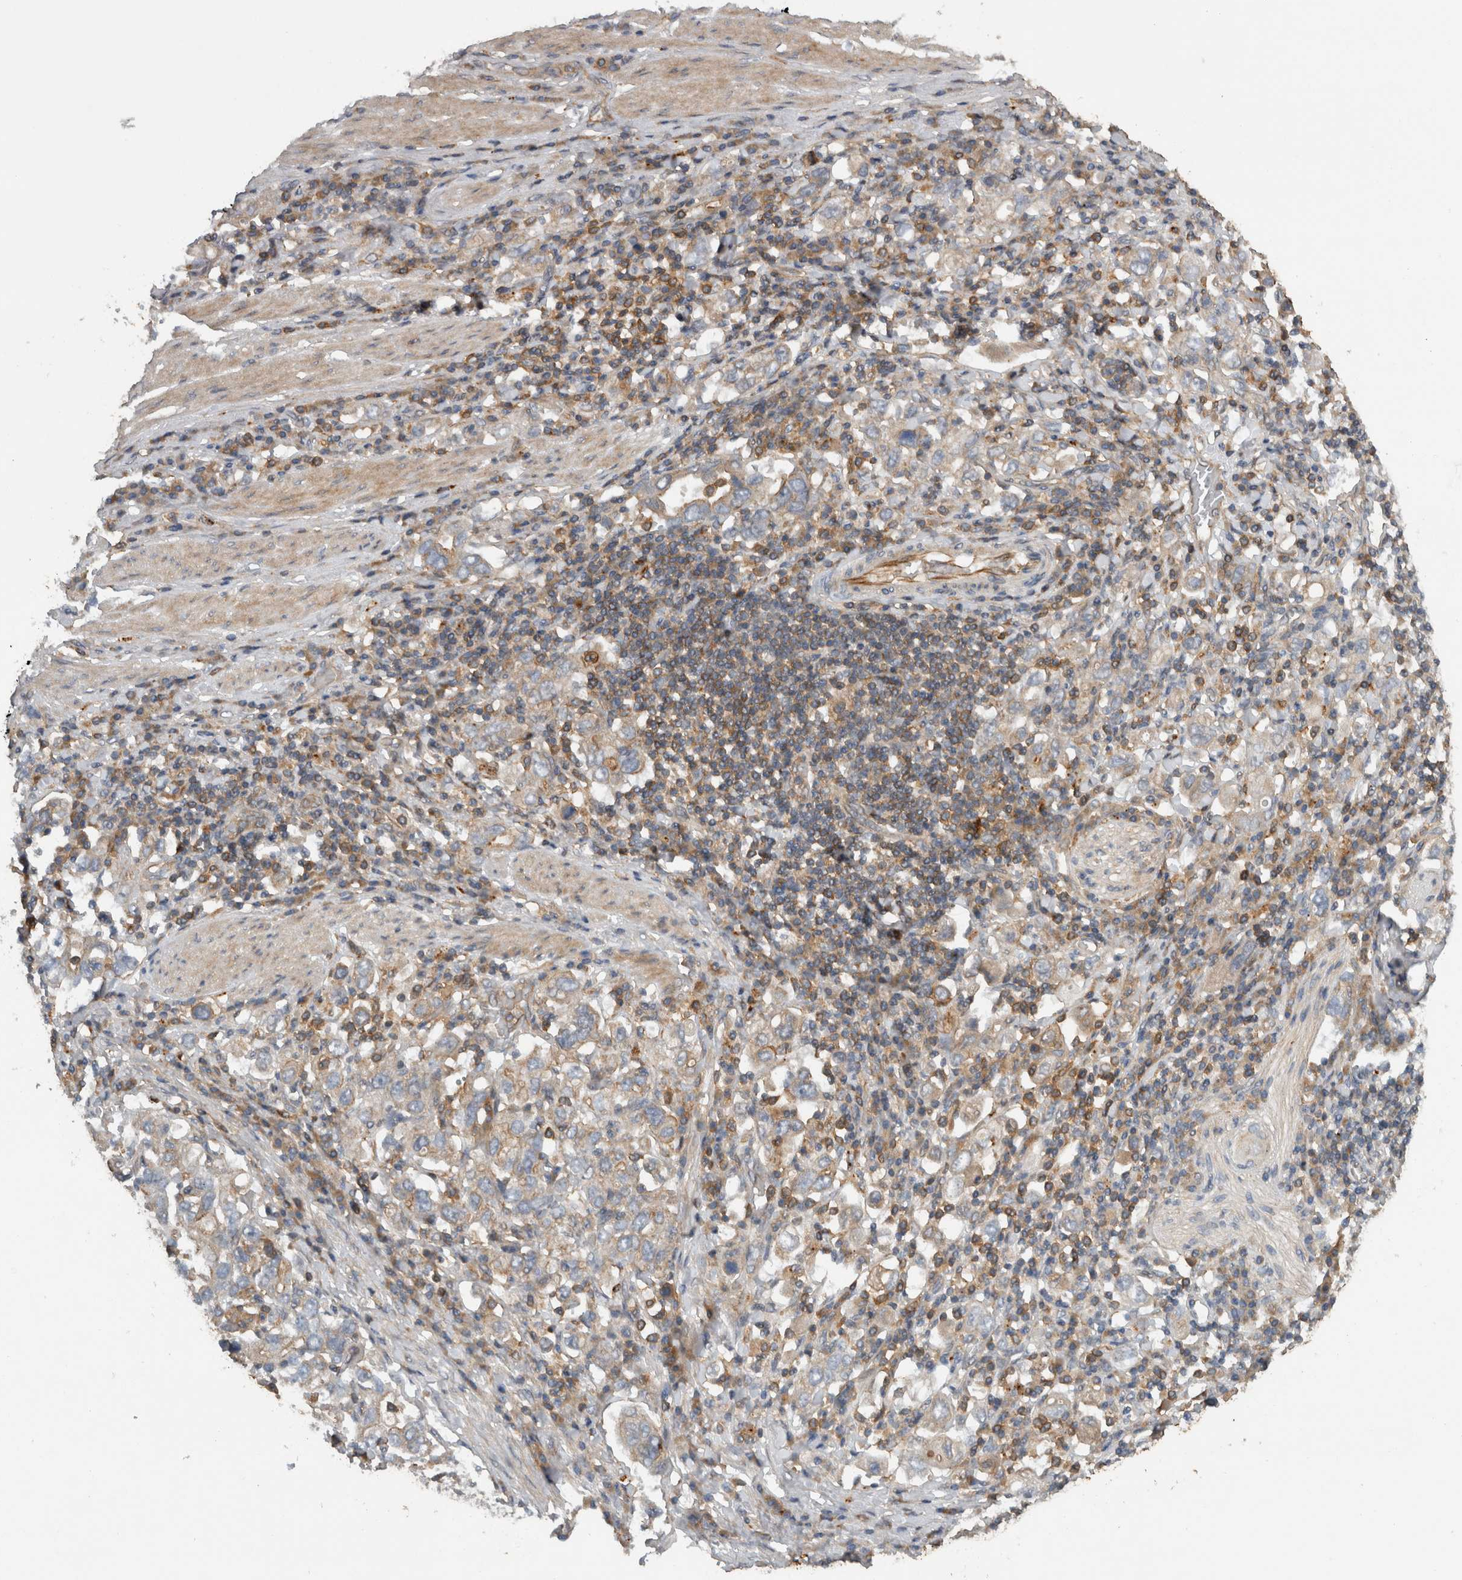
{"staining": {"intensity": "weak", "quantity": "<25%", "location": "cytoplasmic/membranous"}, "tissue": "stomach cancer", "cell_type": "Tumor cells", "image_type": "cancer", "snomed": [{"axis": "morphology", "description": "Adenocarcinoma, NOS"}, {"axis": "topography", "description": "Stomach, upper"}], "caption": "Protein analysis of stomach cancer exhibits no significant positivity in tumor cells.", "gene": "SCARA5", "patient": {"sex": "male", "age": 62}}